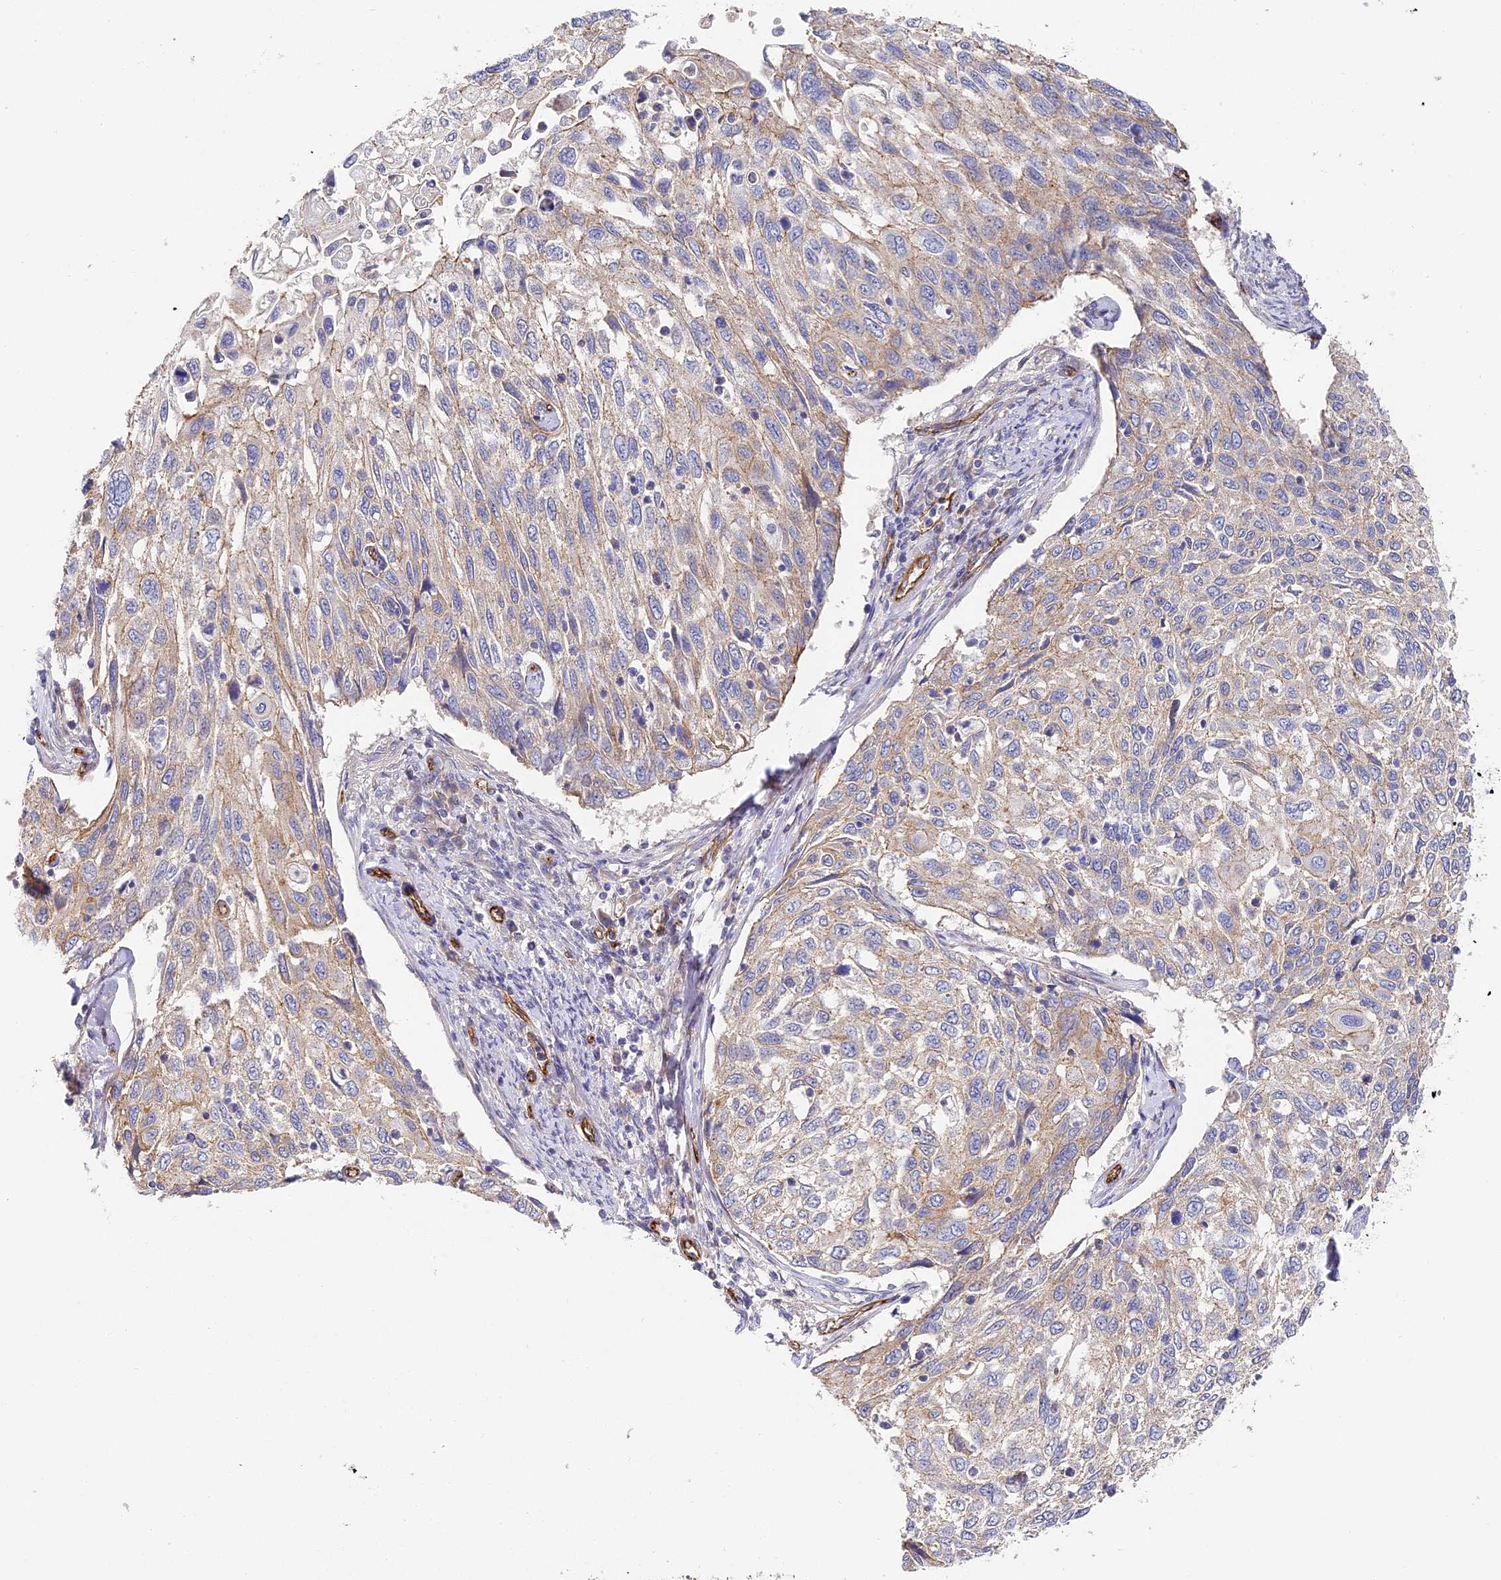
{"staining": {"intensity": "weak", "quantity": "25%-75%", "location": "cytoplasmic/membranous"}, "tissue": "cervical cancer", "cell_type": "Tumor cells", "image_type": "cancer", "snomed": [{"axis": "morphology", "description": "Squamous cell carcinoma, NOS"}, {"axis": "topography", "description": "Cervix"}], "caption": "Protein staining reveals weak cytoplasmic/membranous expression in approximately 25%-75% of tumor cells in cervical cancer.", "gene": "CCDC30", "patient": {"sex": "female", "age": 70}}